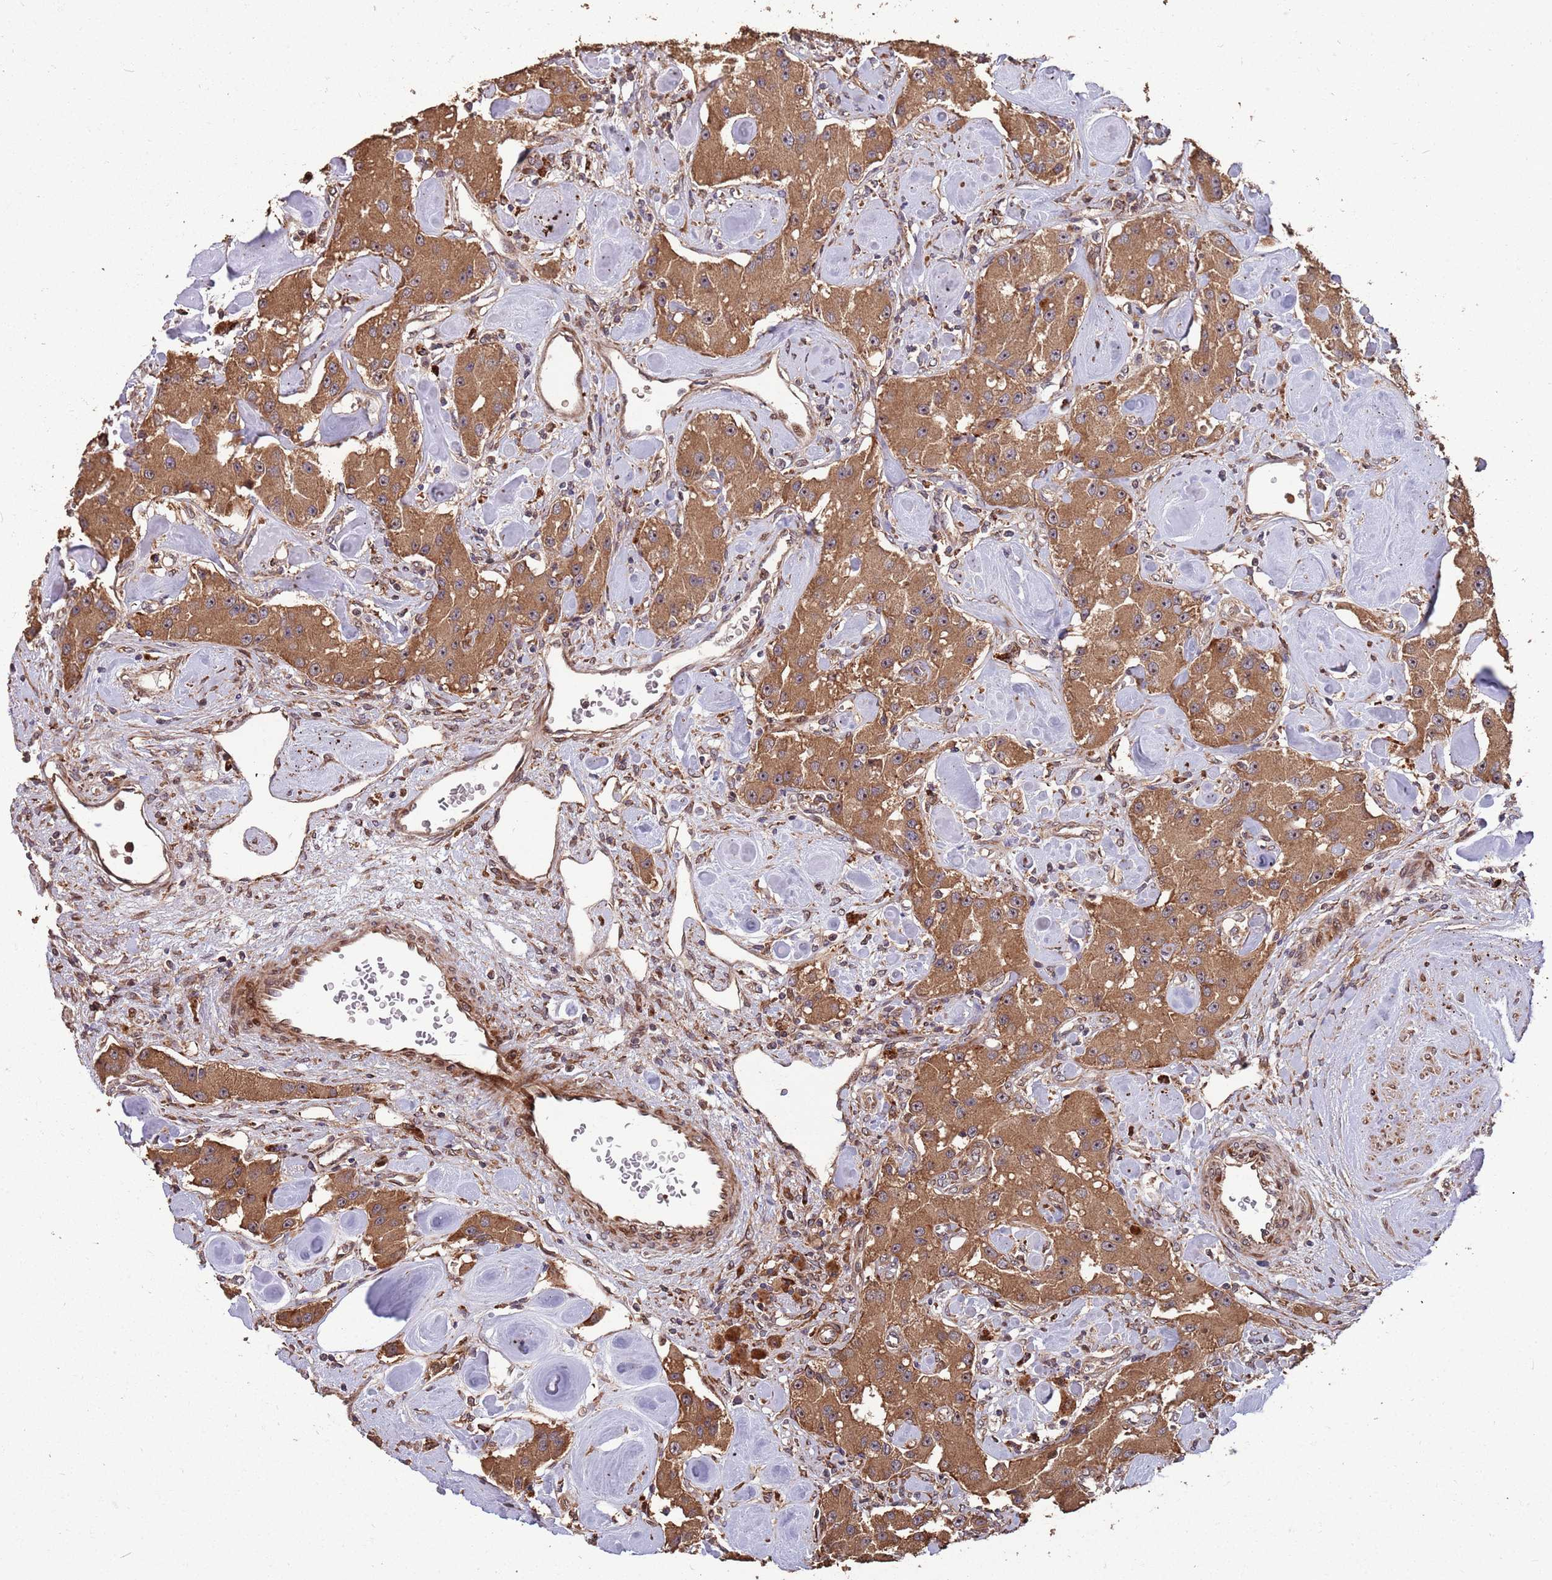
{"staining": {"intensity": "moderate", "quantity": ">75%", "location": "cytoplasmic/membranous,nuclear"}, "tissue": "carcinoid", "cell_type": "Tumor cells", "image_type": "cancer", "snomed": [{"axis": "morphology", "description": "Carcinoid, malignant, NOS"}, {"axis": "topography", "description": "Pancreas"}], "caption": "Malignant carcinoid stained with a protein marker demonstrates moderate staining in tumor cells.", "gene": "ZNF428", "patient": {"sex": "male", "age": 41}}